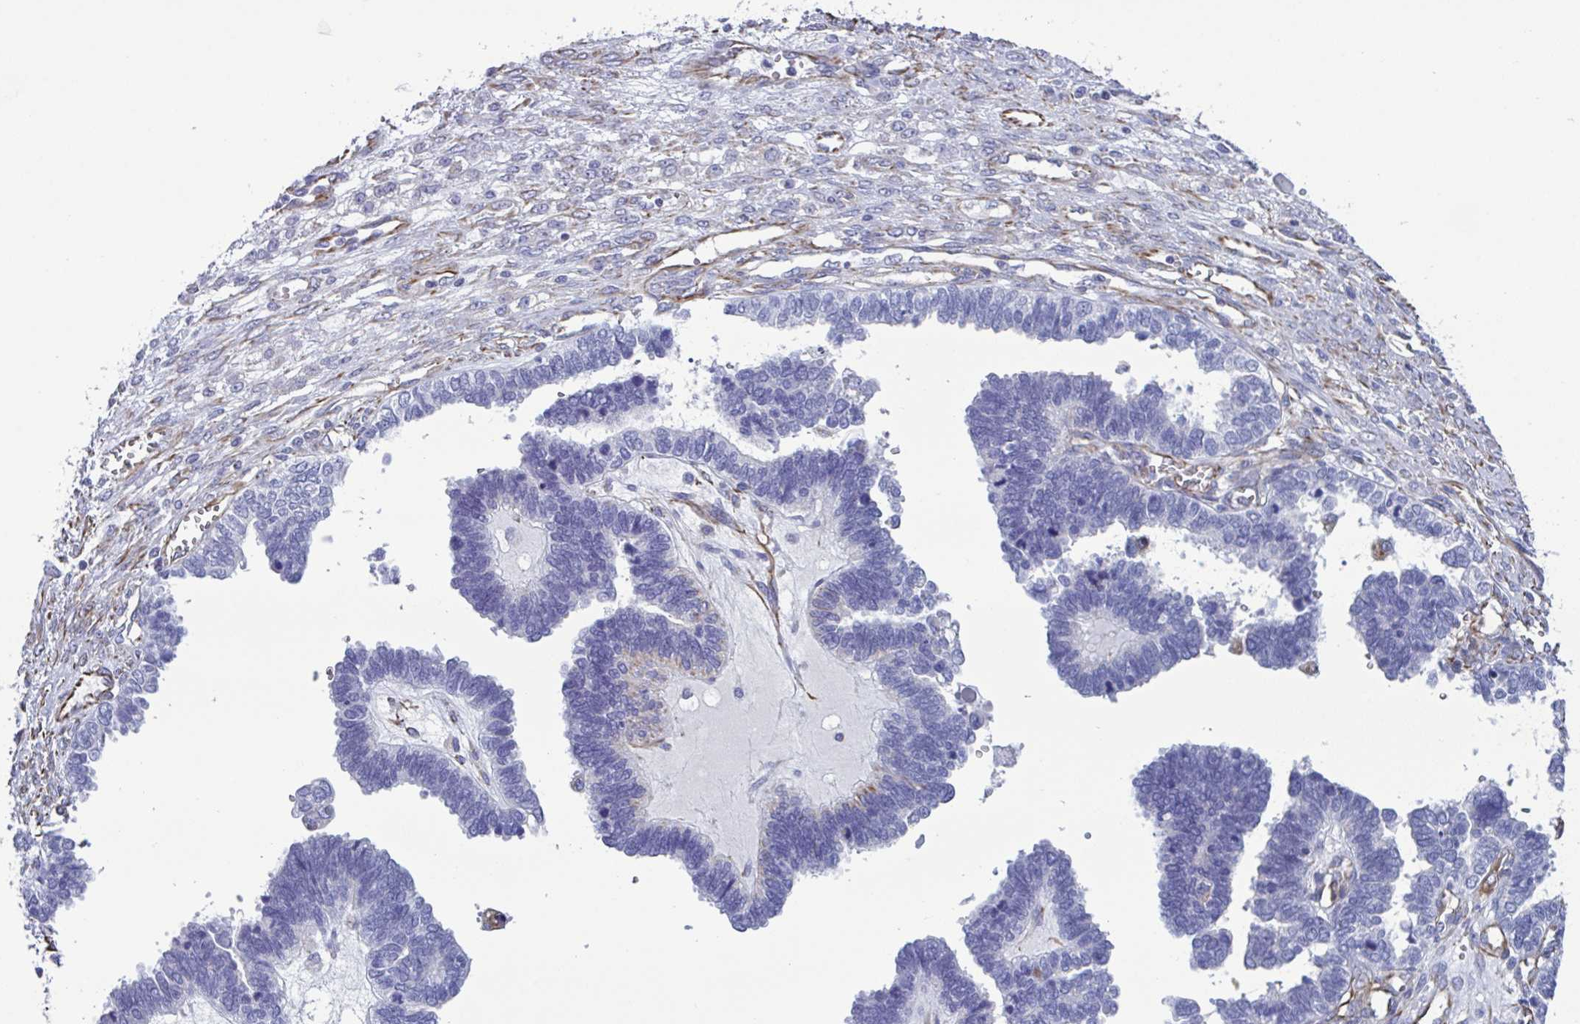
{"staining": {"intensity": "negative", "quantity": "none", "location": "none"}, "tissue": "ovarian cancer", "cell_type": "Tumor cells", "image_type": "cancer", "snomed": [{"axis": "morphology", "description": "Cystadenocarcinoma, serous, NOS"}, {"axis": "topography", "description": "Ovary"}], "caption": "Human ovarian cancer stained for a protein using immunohistochemistry demonstrates no positivity in tumor cells.", "gene": "TMEM86B", "patient": {"sex": "female", "age": 51}}